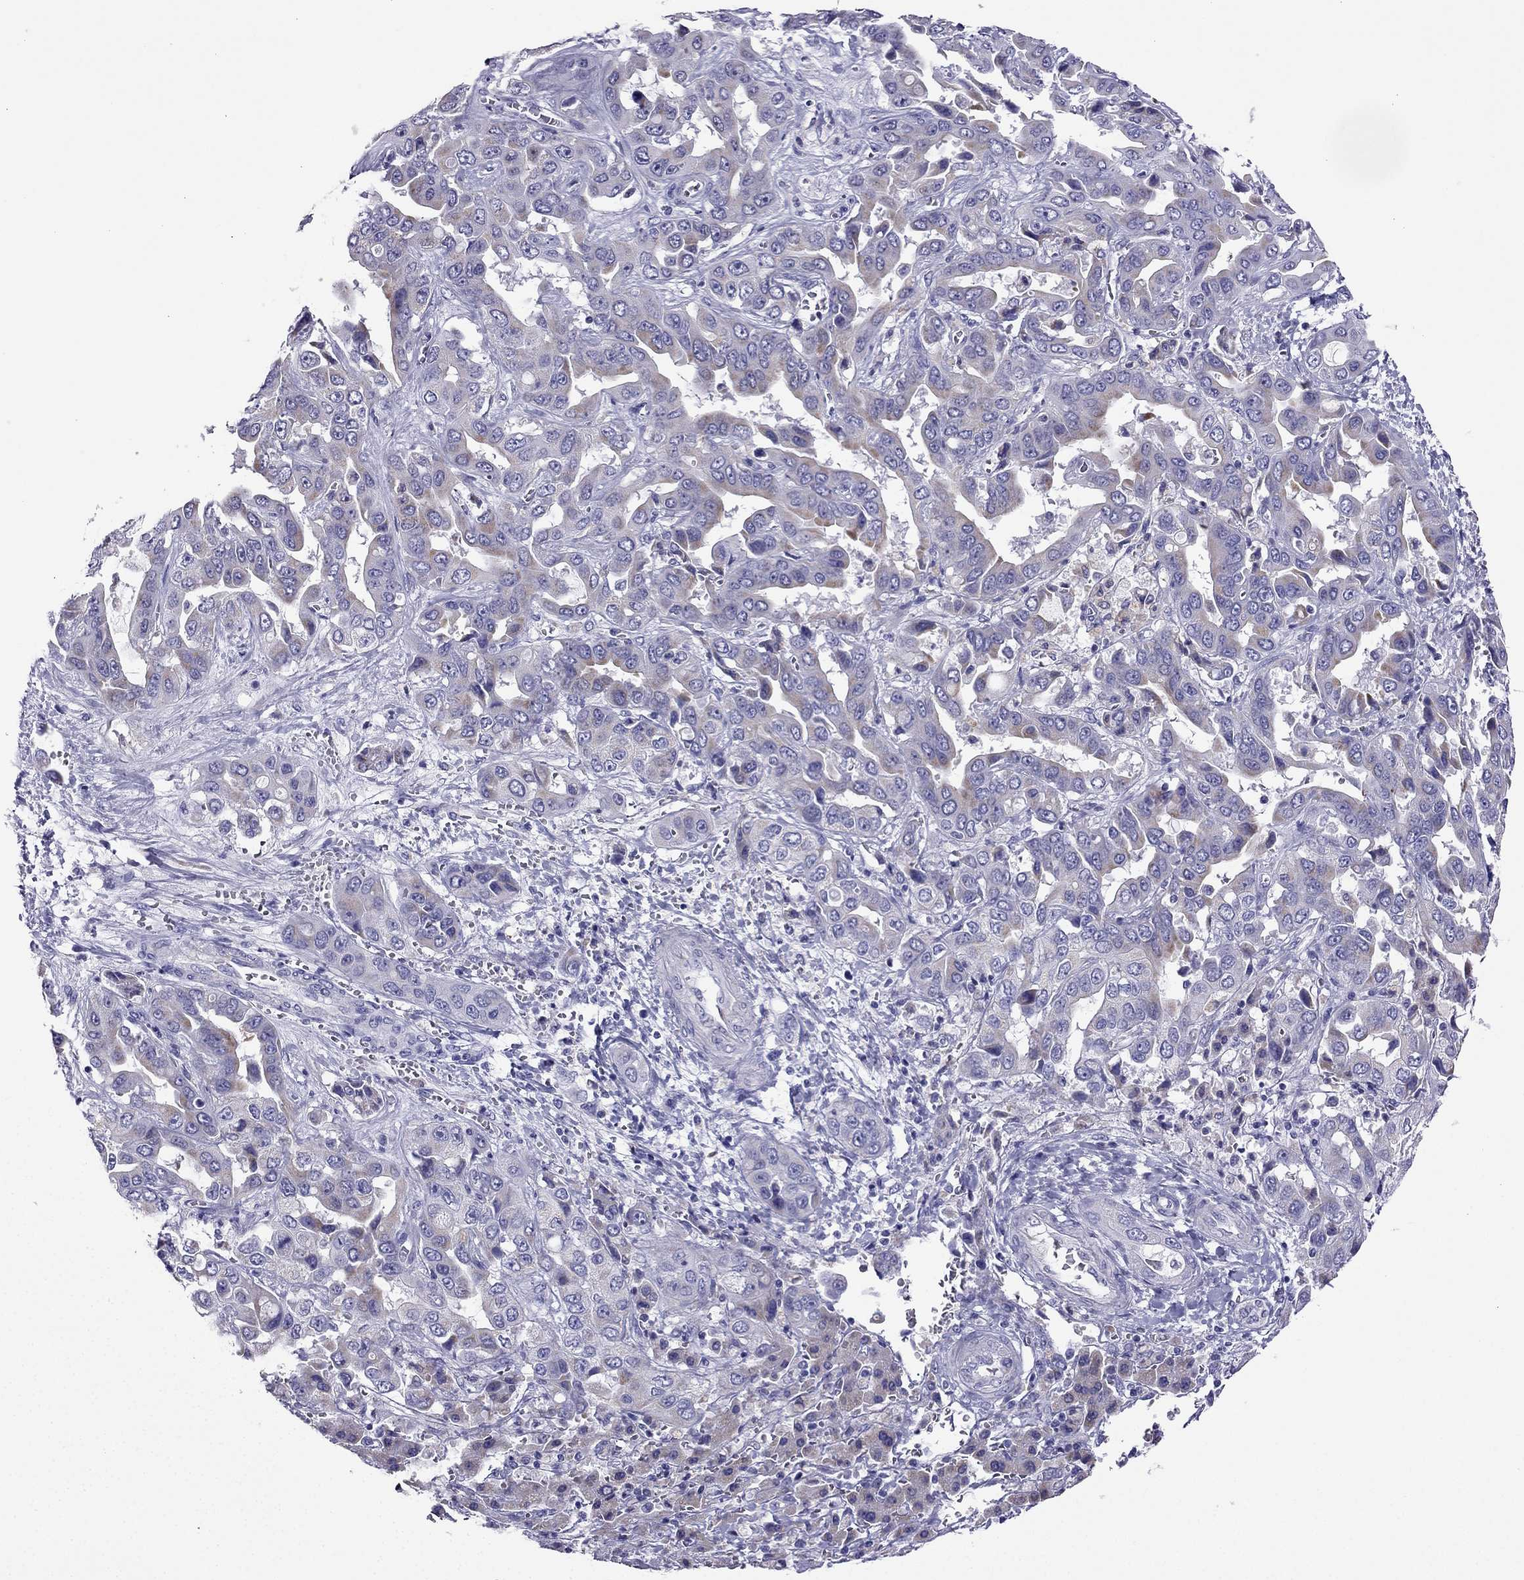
{"staining": {"intensity": "weak", "quantity": "<25%", "location": "cytoplasmic/membranous"}, "tissue": "liver cancer", "cell_type": "Tumor cells", "image_type": "cancer", "snomed": [{"axis": "morphology", "description": "Cholangiocarcinoma"}, {"axis": "topography", "description": "Liver"}], "caption": "The IHC photomicrograph has no significant expression in tumor cells of cholangiocarcinoma (liver) tissue. The staining was performed using DAB (3,3'-diaminobenzidine) to visualize the protein expression in brown, while the nuclei were stained in blue with hematoxylin (Magnification: 20x).", "gene": "KIF5A", "patient": {"sex": "female", "age": 52}}